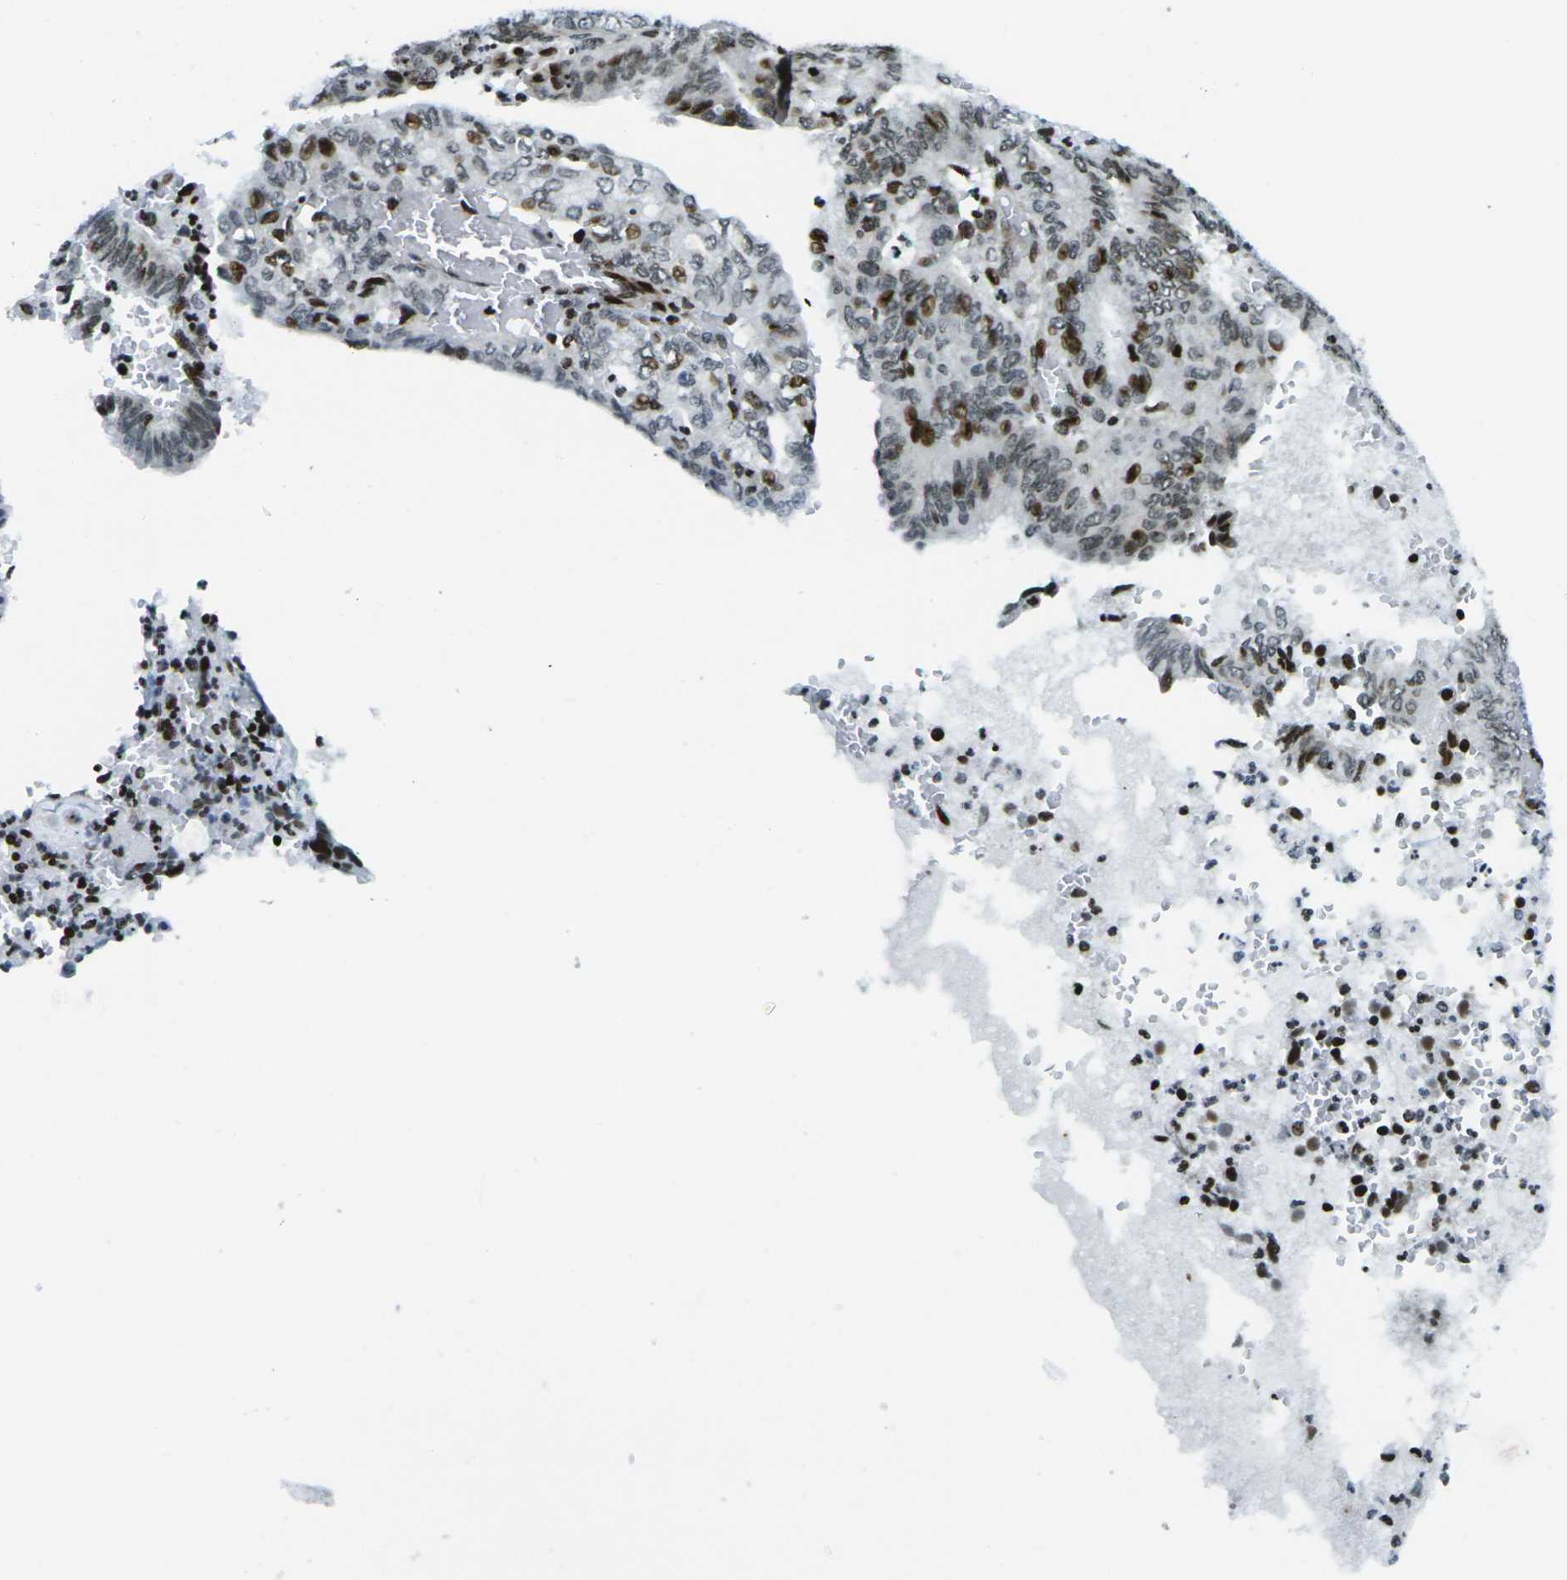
{"staining": {"intensity": "strong", "quantity": "25%-75%", "location": "nuclear"}, "tissue": "endometrial cancer", "cell_type": "Tumor cells", "image_type": "cancer", "snomed": [{"axis": "morphology", "description": "Adenocarcinoma, NOS"}, {"axis": "topography", "description": "Uterus"}], "caption": "The micrograph shows staining of endometrial cancer (adenocarcinoma), revealing strong nuclear protein expression (brown color) within tumor cells.", "gene": "H3-3A", "patient": {"sex": "female", "age": 60}}